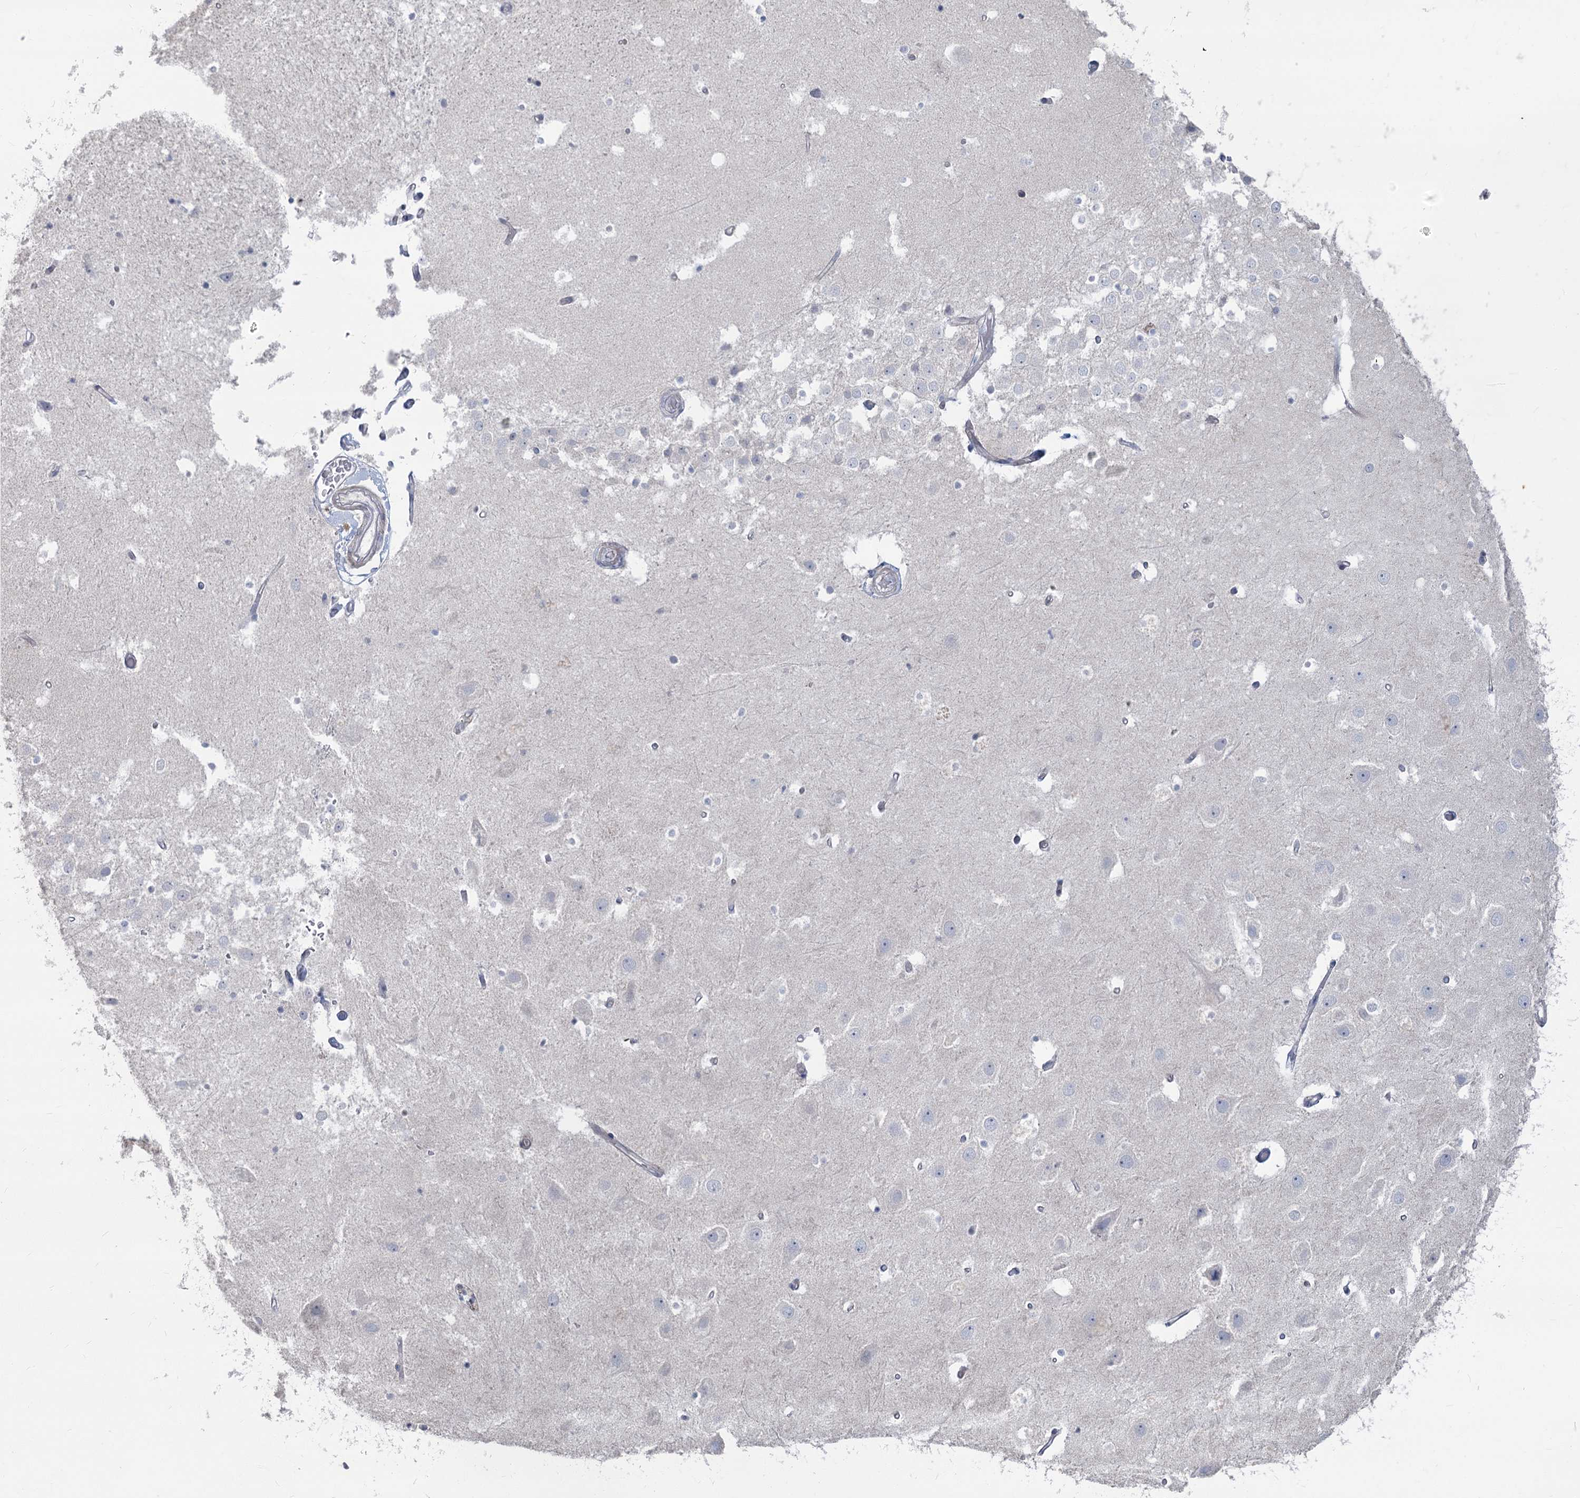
{"staining": {"intensity": "negative", "quantity": "none", "location": "none"}, "tissue": "hippocampus", "cell_type": "Glial cells", "image_type": "normal", "snomed": [{"axis": "morphology", "description": "Normal tissue, NOS"}, {"axis": "topography", "description": "Hippocampus"}], "caption": "Protein analysis of benign hippocampus shows no significant staining in glial cells. The staining was performed using DAB (3,3'-diaminobenzidine) to visualize the protein expression in brown, while the nuclei were stained in blue with hematoxylin (Magnification: 20x).", "gene": "ABITRAM", "patient": {"sex": "female", "age": 52}}